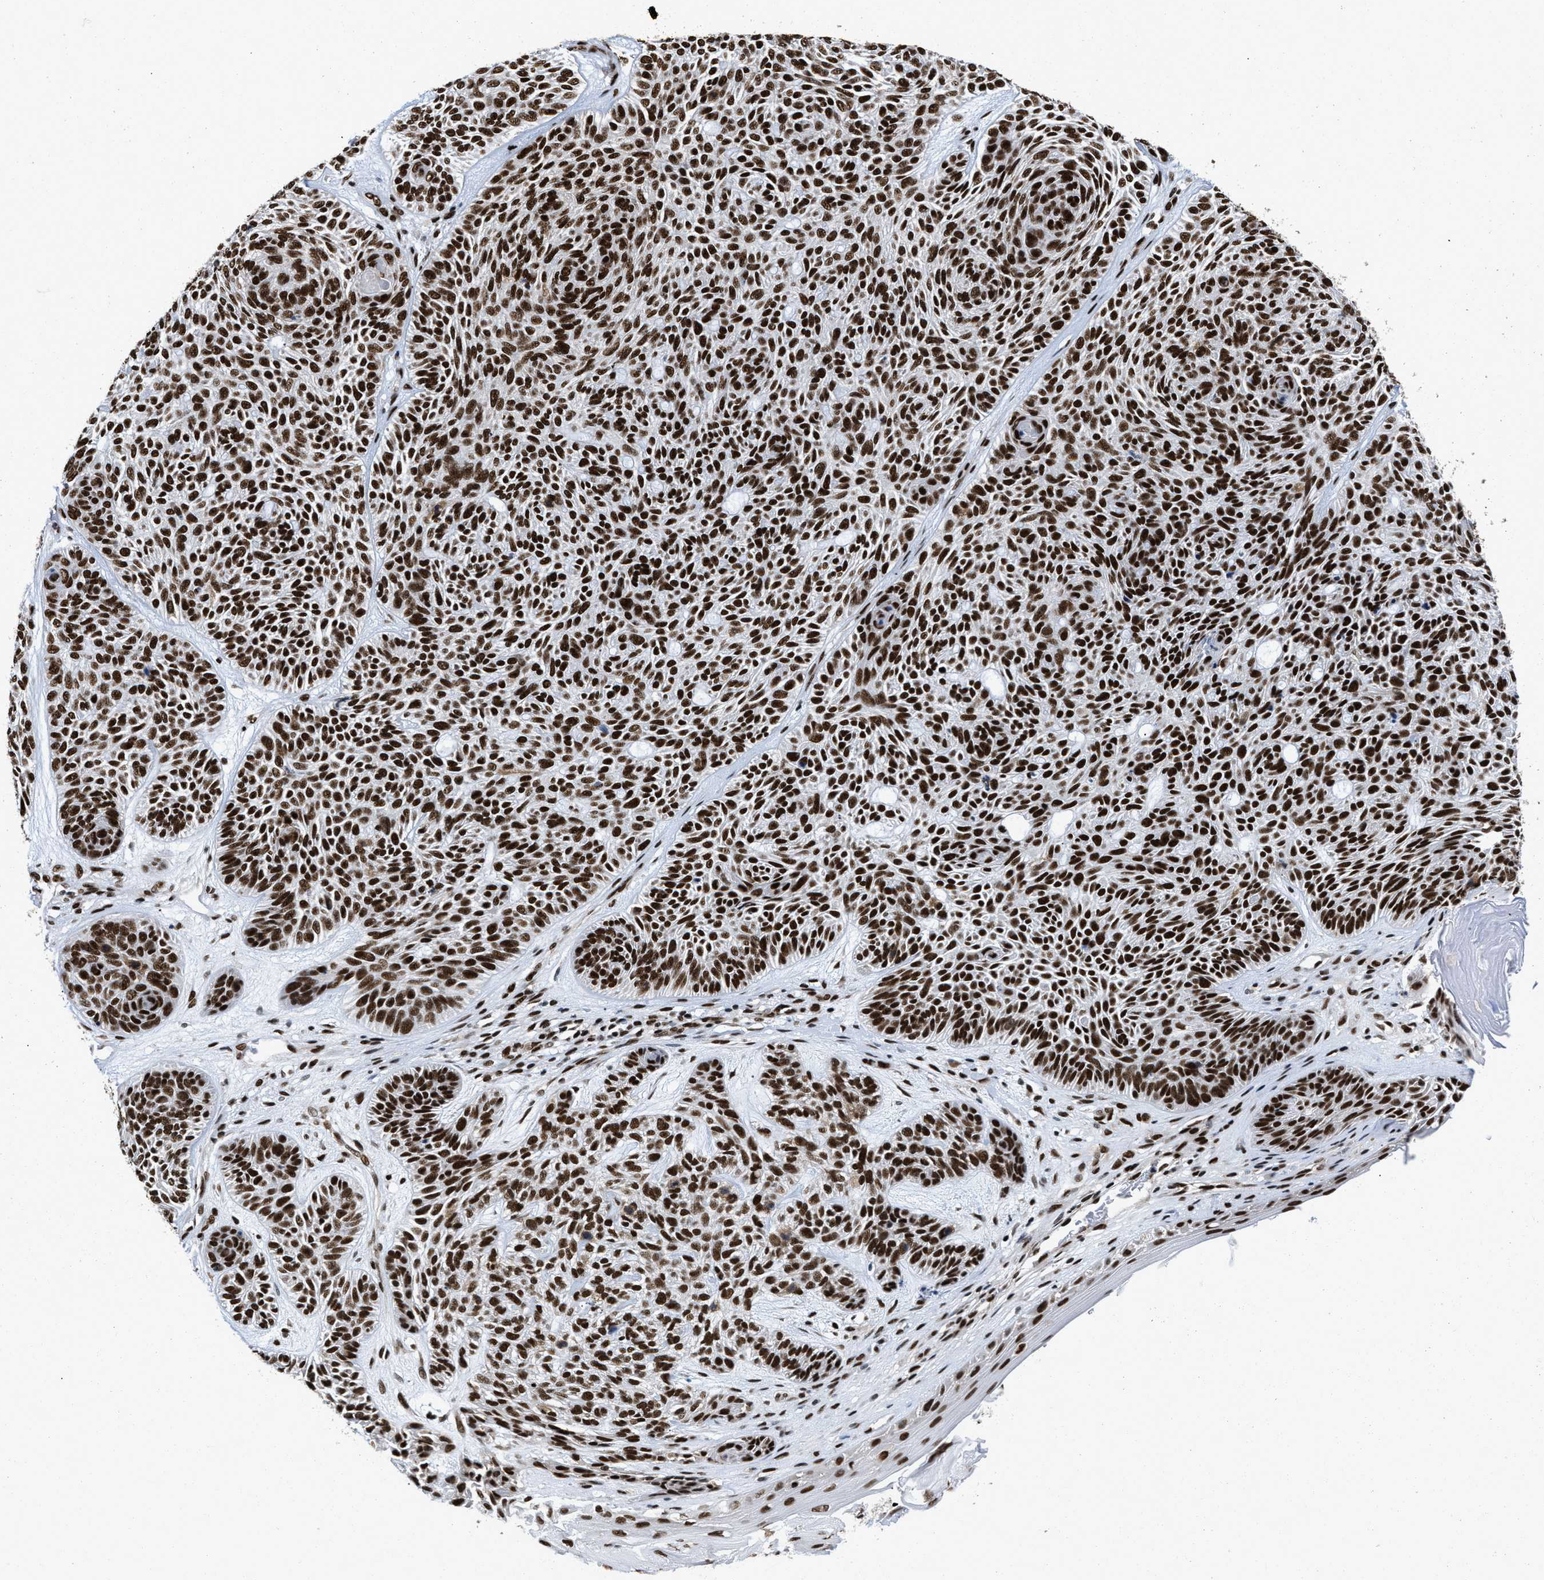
{"staining": {"intensity": "strong", "quantity": ">75%", "location": "nuclear"}, "tissue": "skin cancer", "cell_type": "Tumor cells", "image_type": "cancer", "snomed": [{"axis": "morphology", "description": "Basal cell carcinoma"}, {"axis": "topography", "description": "Skin"}], "caption": "Immunohistochemistry micrograph of neoplastic tissue: basal cell carcinoma (skin) stained using immunohistochemistry shows high levels of strong protein expression localized specifically in the nuclear of tumor cells, appearing as a nuclear brown color.", "gene": "CREB1", "patient": {"sex": "male", "age": 55}}